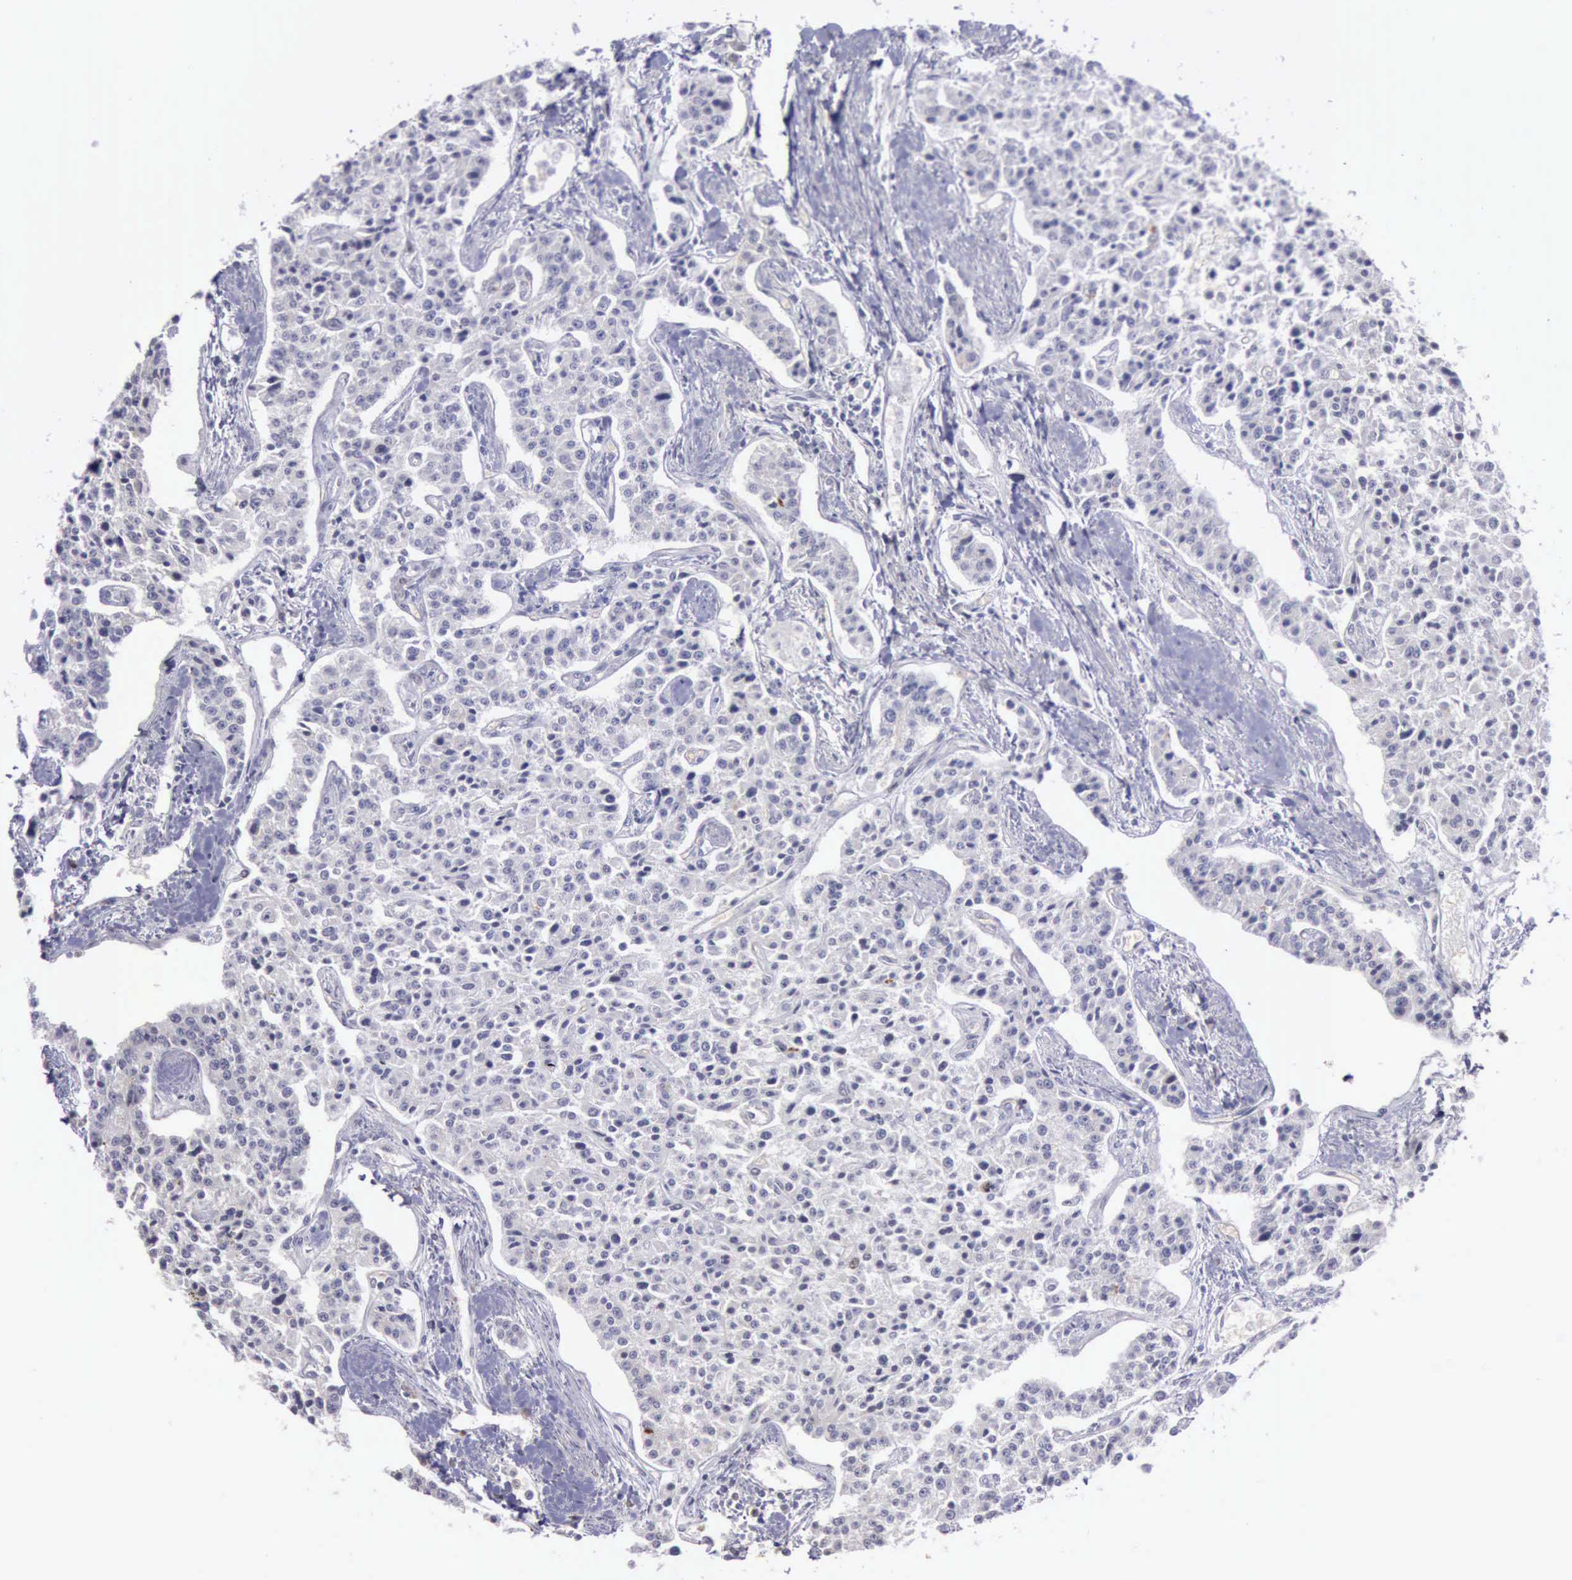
{"staining": {"intensity": "negative", "quantity": "none", "location": "none"}, "tissue": "carcinoid", "cell_type": "Tumor cells", "image_type": "cancer", "snomed": [{"axis": "morphology", "description": "Carcinoid, malignant, NOS"}, {"axis": "topography", "description": "Stomach"}], "caption": "DAB immunohistochemical staining of carcinoid exhibits no significant staining in tumor cells.", "gene": "CEP128", "patient": {"sex": "female", "age": 76}}